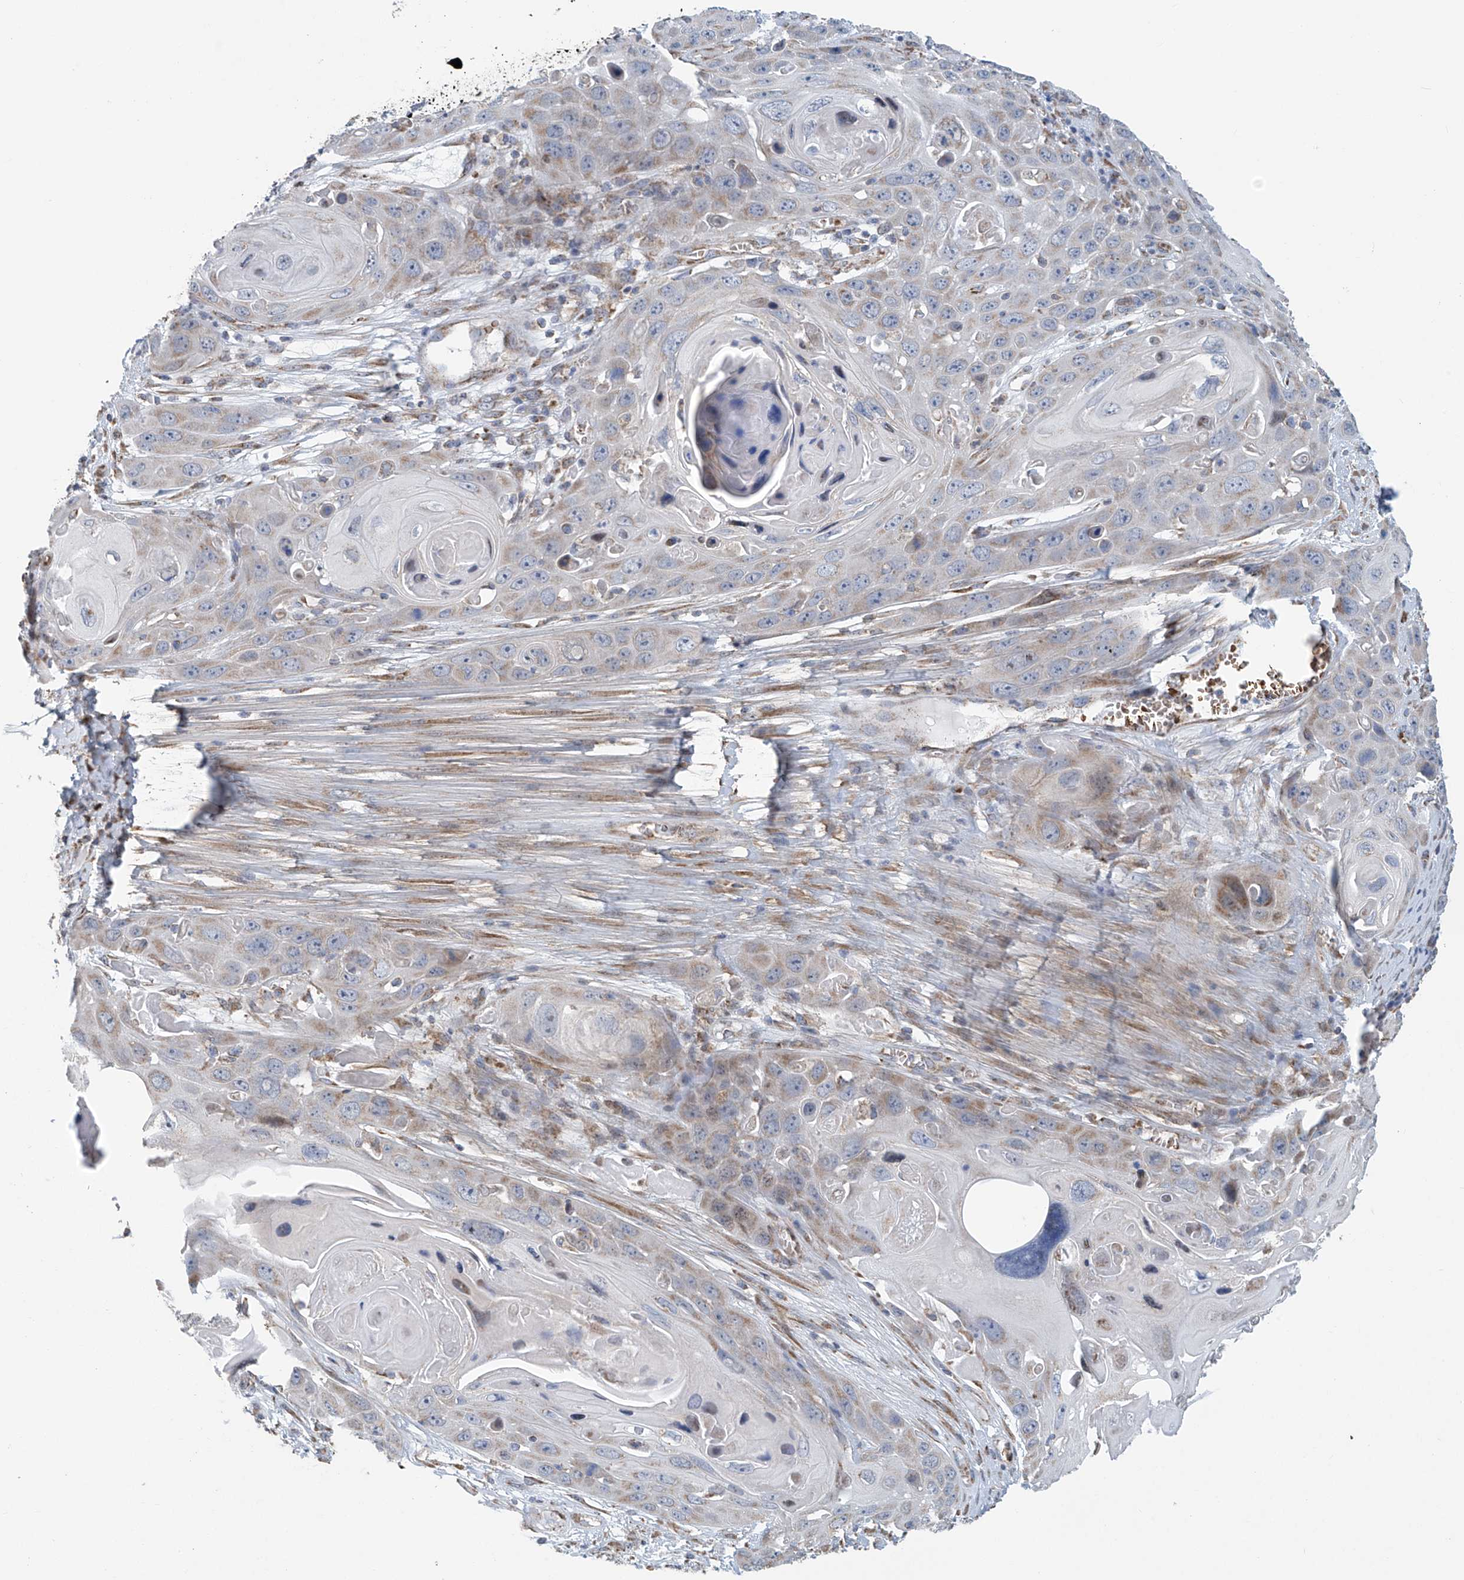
{"staining": {"intensity": "moderate", "quantity": "<25%", "location": "cytoplasmic/membranous"}, "tissue": "skin cancer", "cell_type": "Tumor cells", "image_type": "cancer", "snomed": [{"axis": "morphology", "description": "Squamous cell carcinoma, NOS"}, {"axis": "topography", "description": "Skin"}], "caption": "This histopathology image demonstrates skin squamous cell carcinoma stained with immunohistochemistry (IHC) to label a protein in brown. The cytoplasmic/membranous of tumor cells show moderate positivity for the protein. Nuclei are counter-stained blue.", "gene": "COMMD1", "patient": {"sex": "male", "age": 55}}